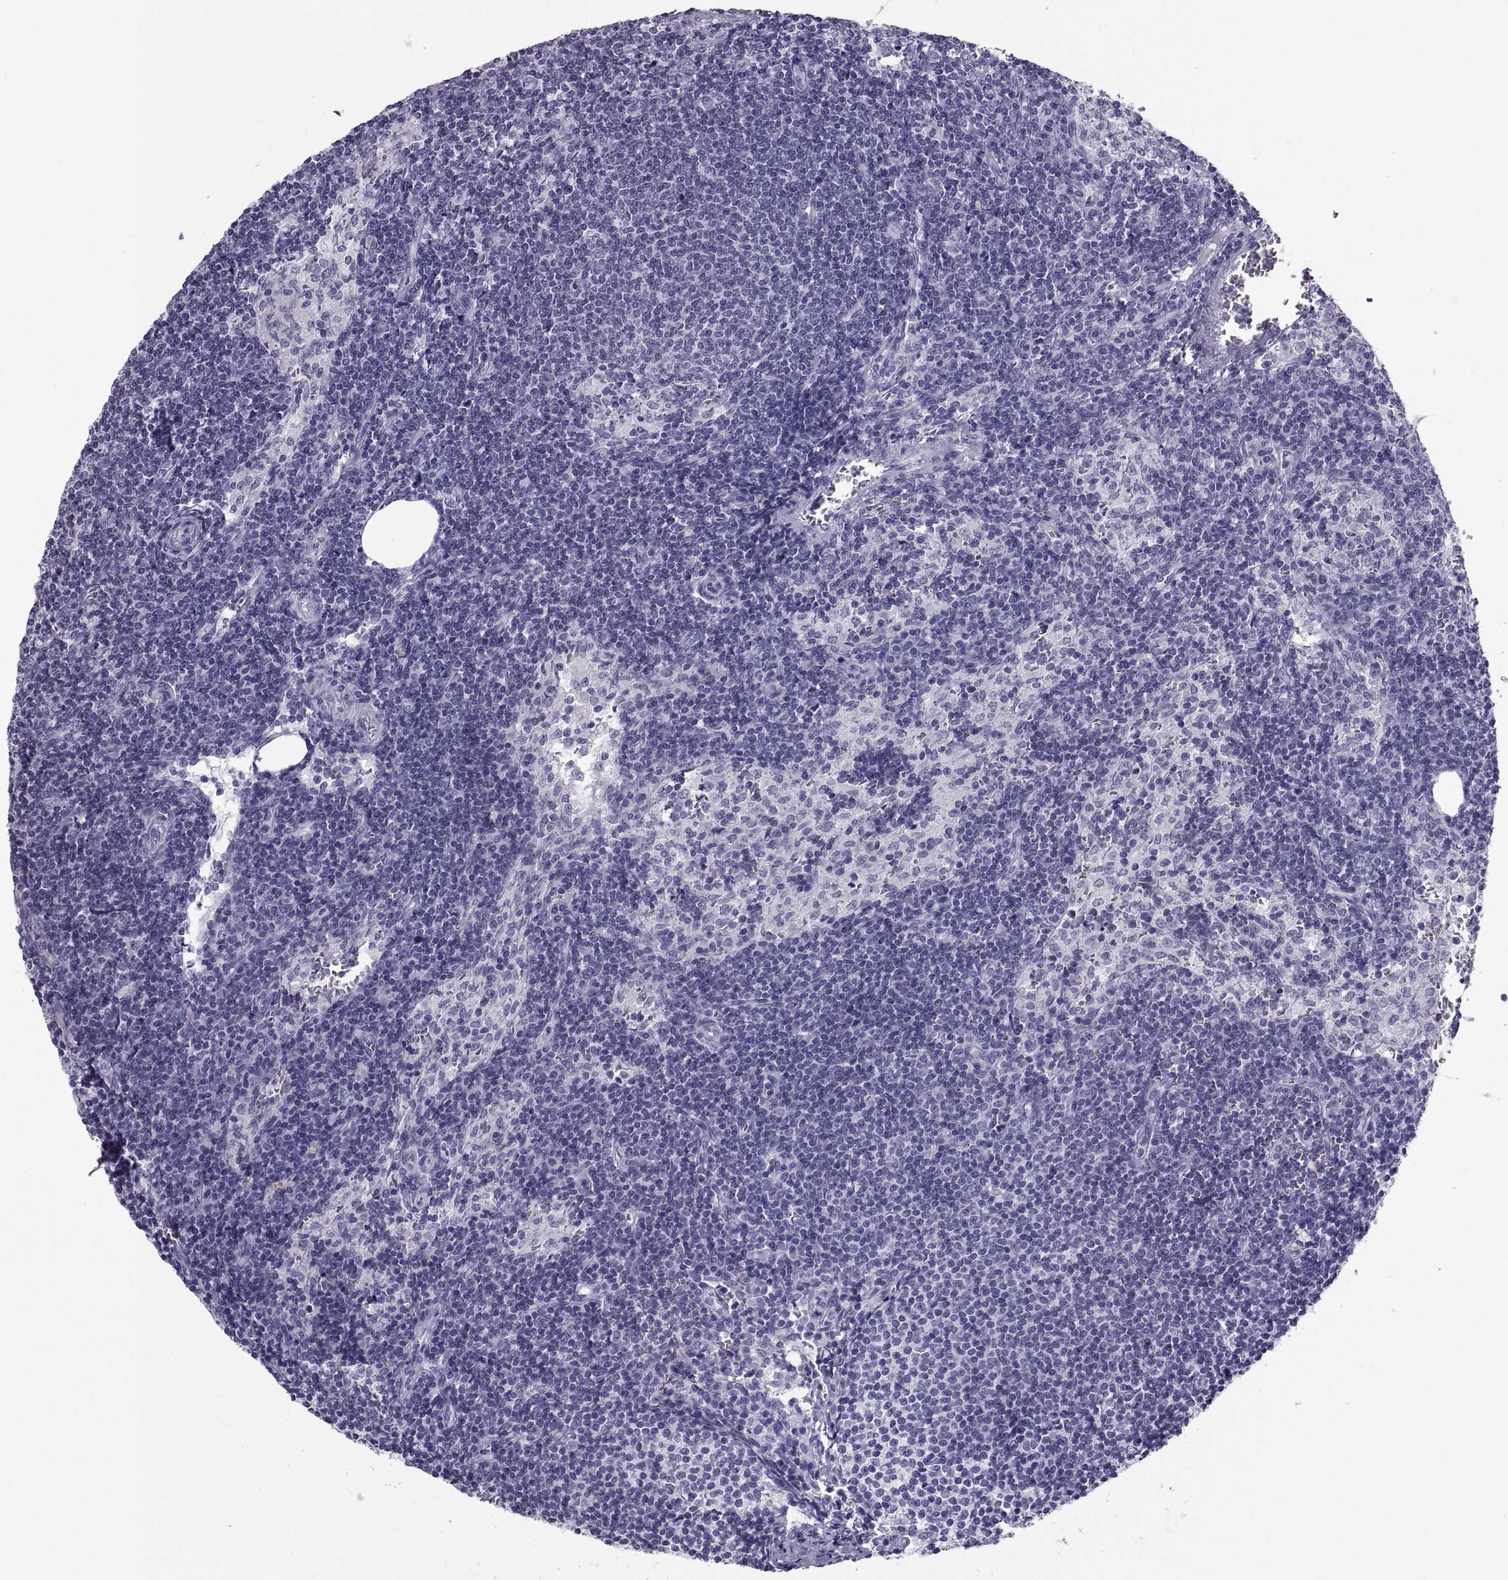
{"staining": {"intensity": "negative", "quantity": "none", "location": "none"}, "tissue": "lymph node", "cell_type": "Germinal center cells", "image_type": "normal", "snomed": [{"axis": "morphology", "description": "Normal tissue, NOS"}, {"axis": "topography", "description": "Lymph node"}], "caption": "This is an immunohistochemistry (IHC) image of unremarkable lymph node. There is no staining in germinal center cells.", "gene": "PCSK1N", "patient": {"sex": "female", "age": 50}}